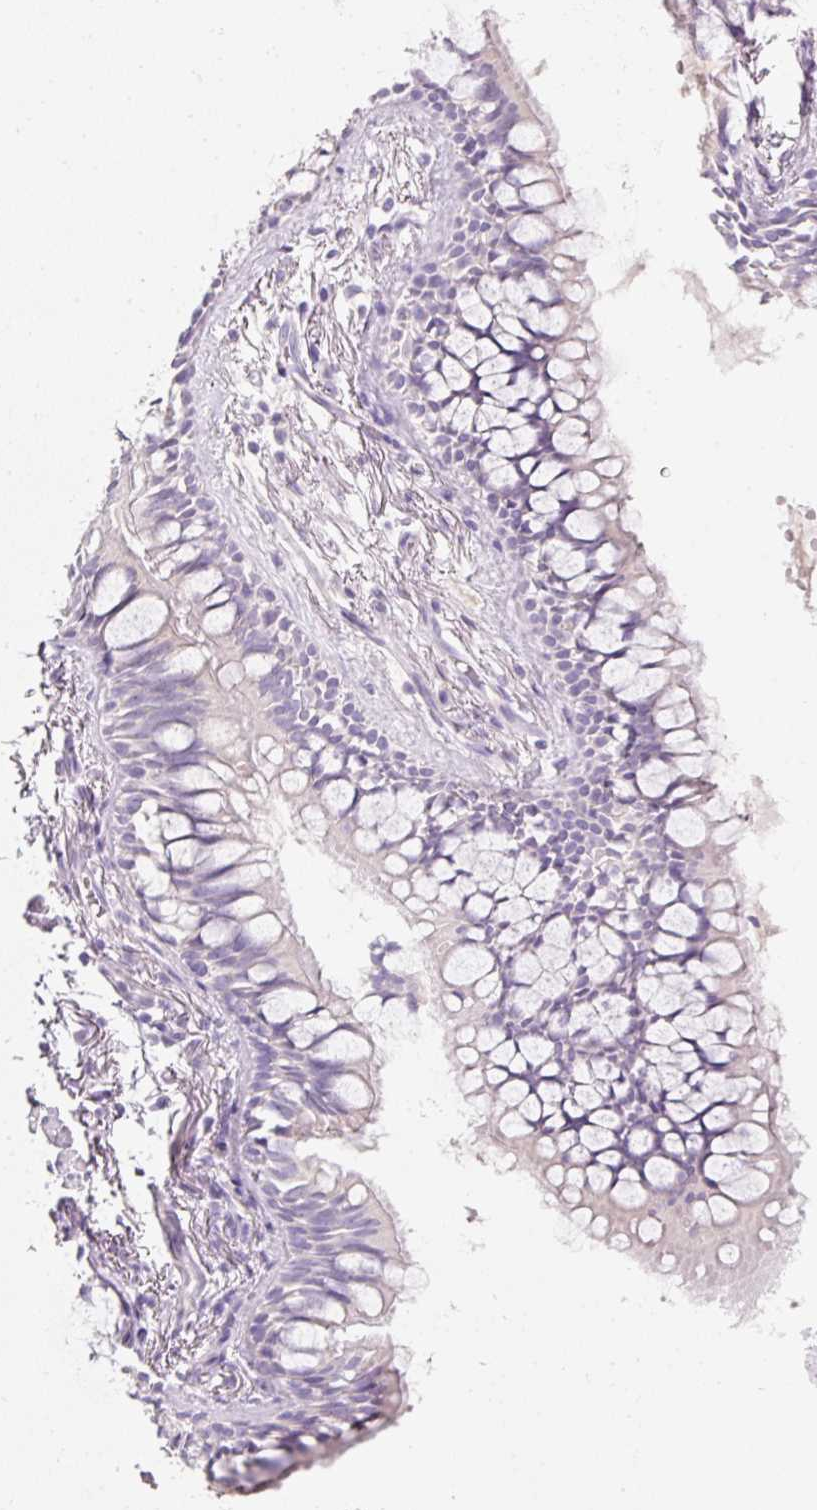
{"staining": {"intensity": "negative", "quantity": "none", "location": "none"}, "tissue": "soft tissue", "cell_type": "Fibroblasts", "image_type": "normal", "snomed": [{"axis": "morphology", "description": "Normal tissue, NOS"}, {"axis": "topography", "description": "Bronchus"}], "caption": "Fibroblasts show no significant protein positivity in normal soft tissue. (DAB immunohistochemistry, high magnification).", "gene": "SLC2A2", "patient": {"sex": "male", "age": 70}}